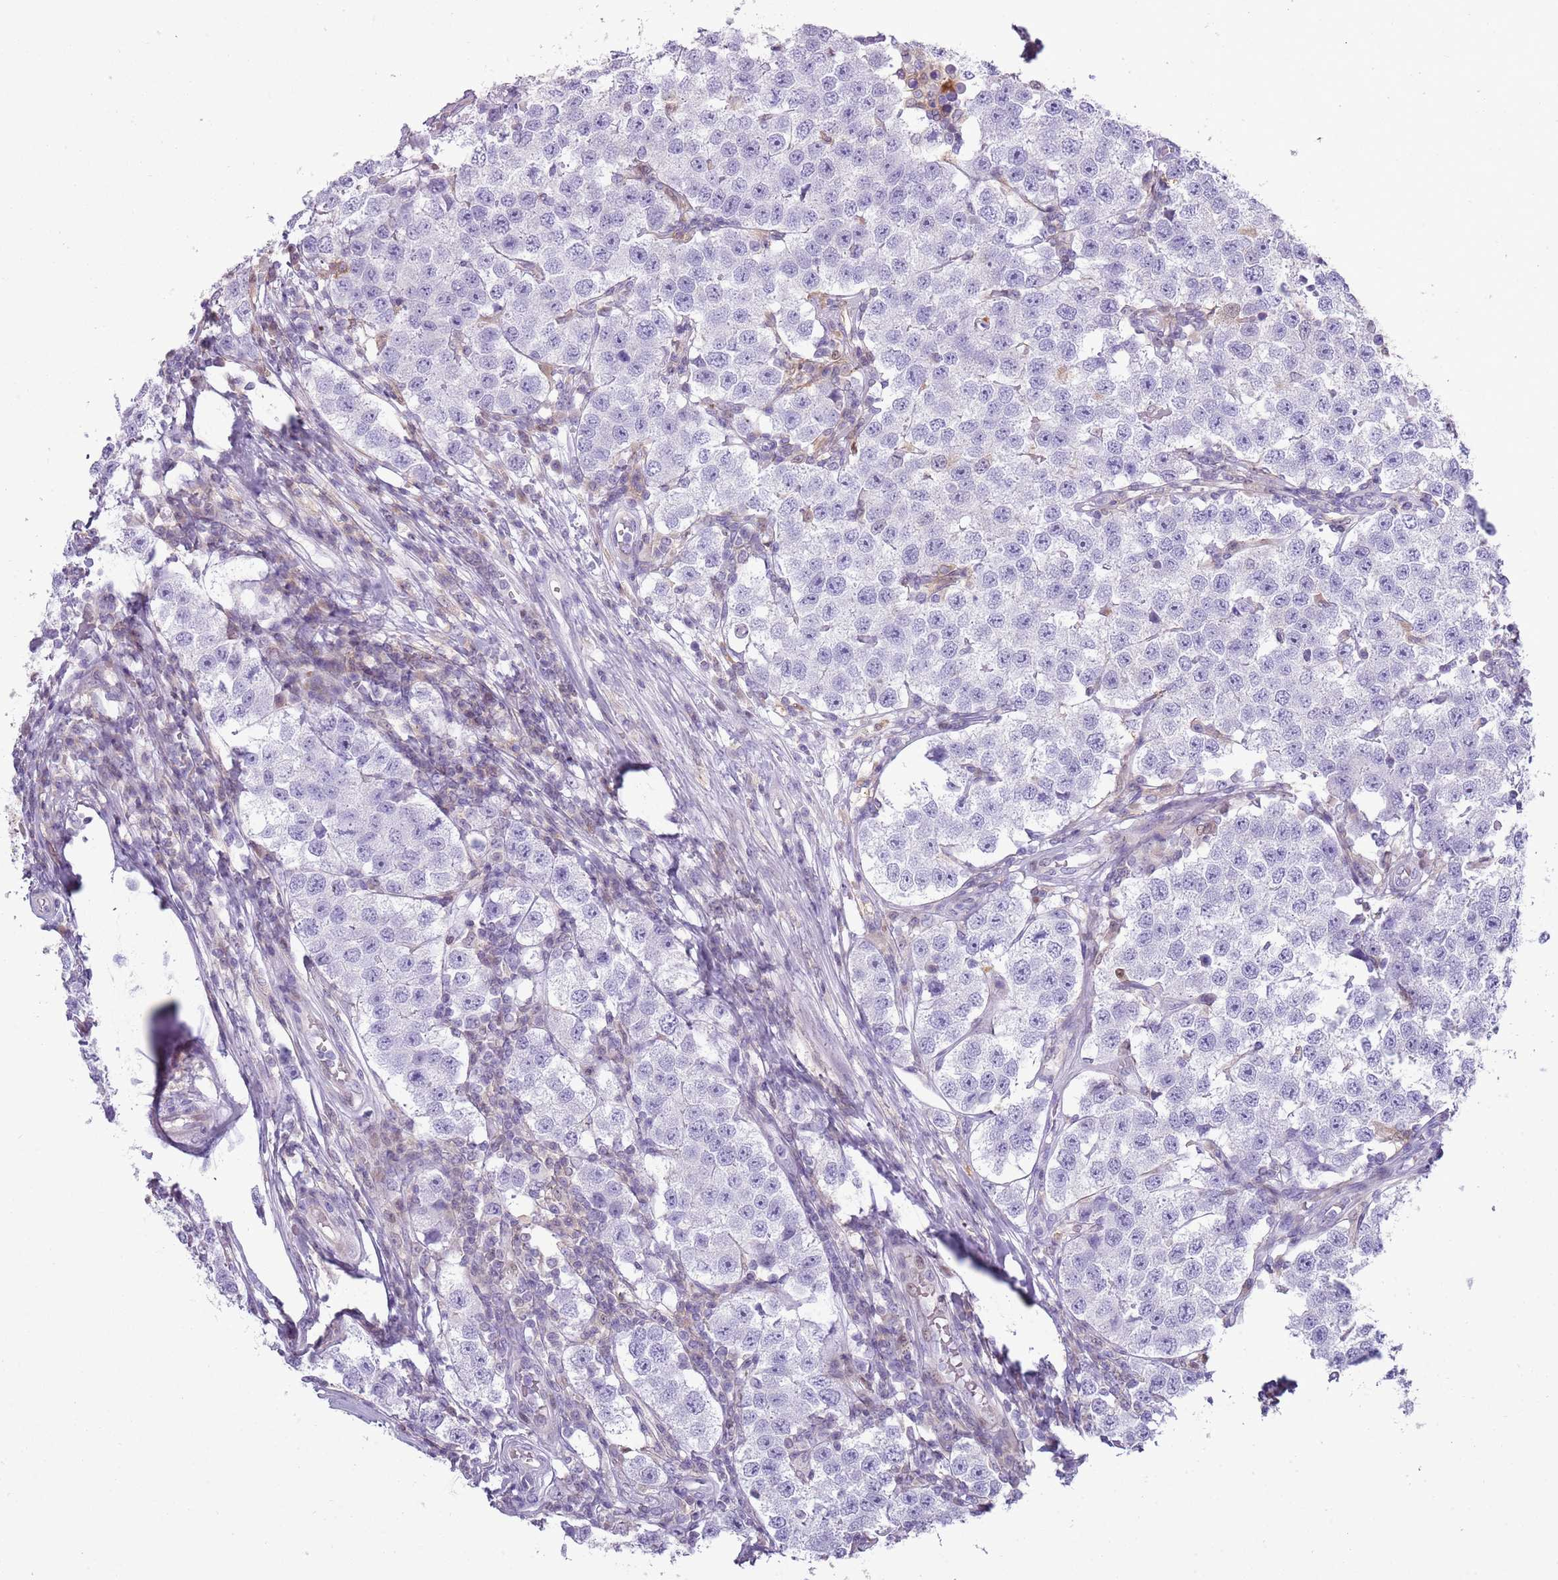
{"staining": {"intensity": "negative", "quantity": "none", "location": "none"}, "tissue": "testis cancer", "cell_type": "Tumor cells", "image_type": "cancer", "snomed": [{"axis": "morphology", "description": "Seminoma, NOS"}, {"axis": "topography", "description": "Testis"}], "caption": "Immunohistochemistry (IHC) histopathology image of human seminoma (testis) stained for a protein (brown), which shows no positivity in tumor cells.", "gene": "NBPF6", "patient": {"sex": "male", "age": 34}}